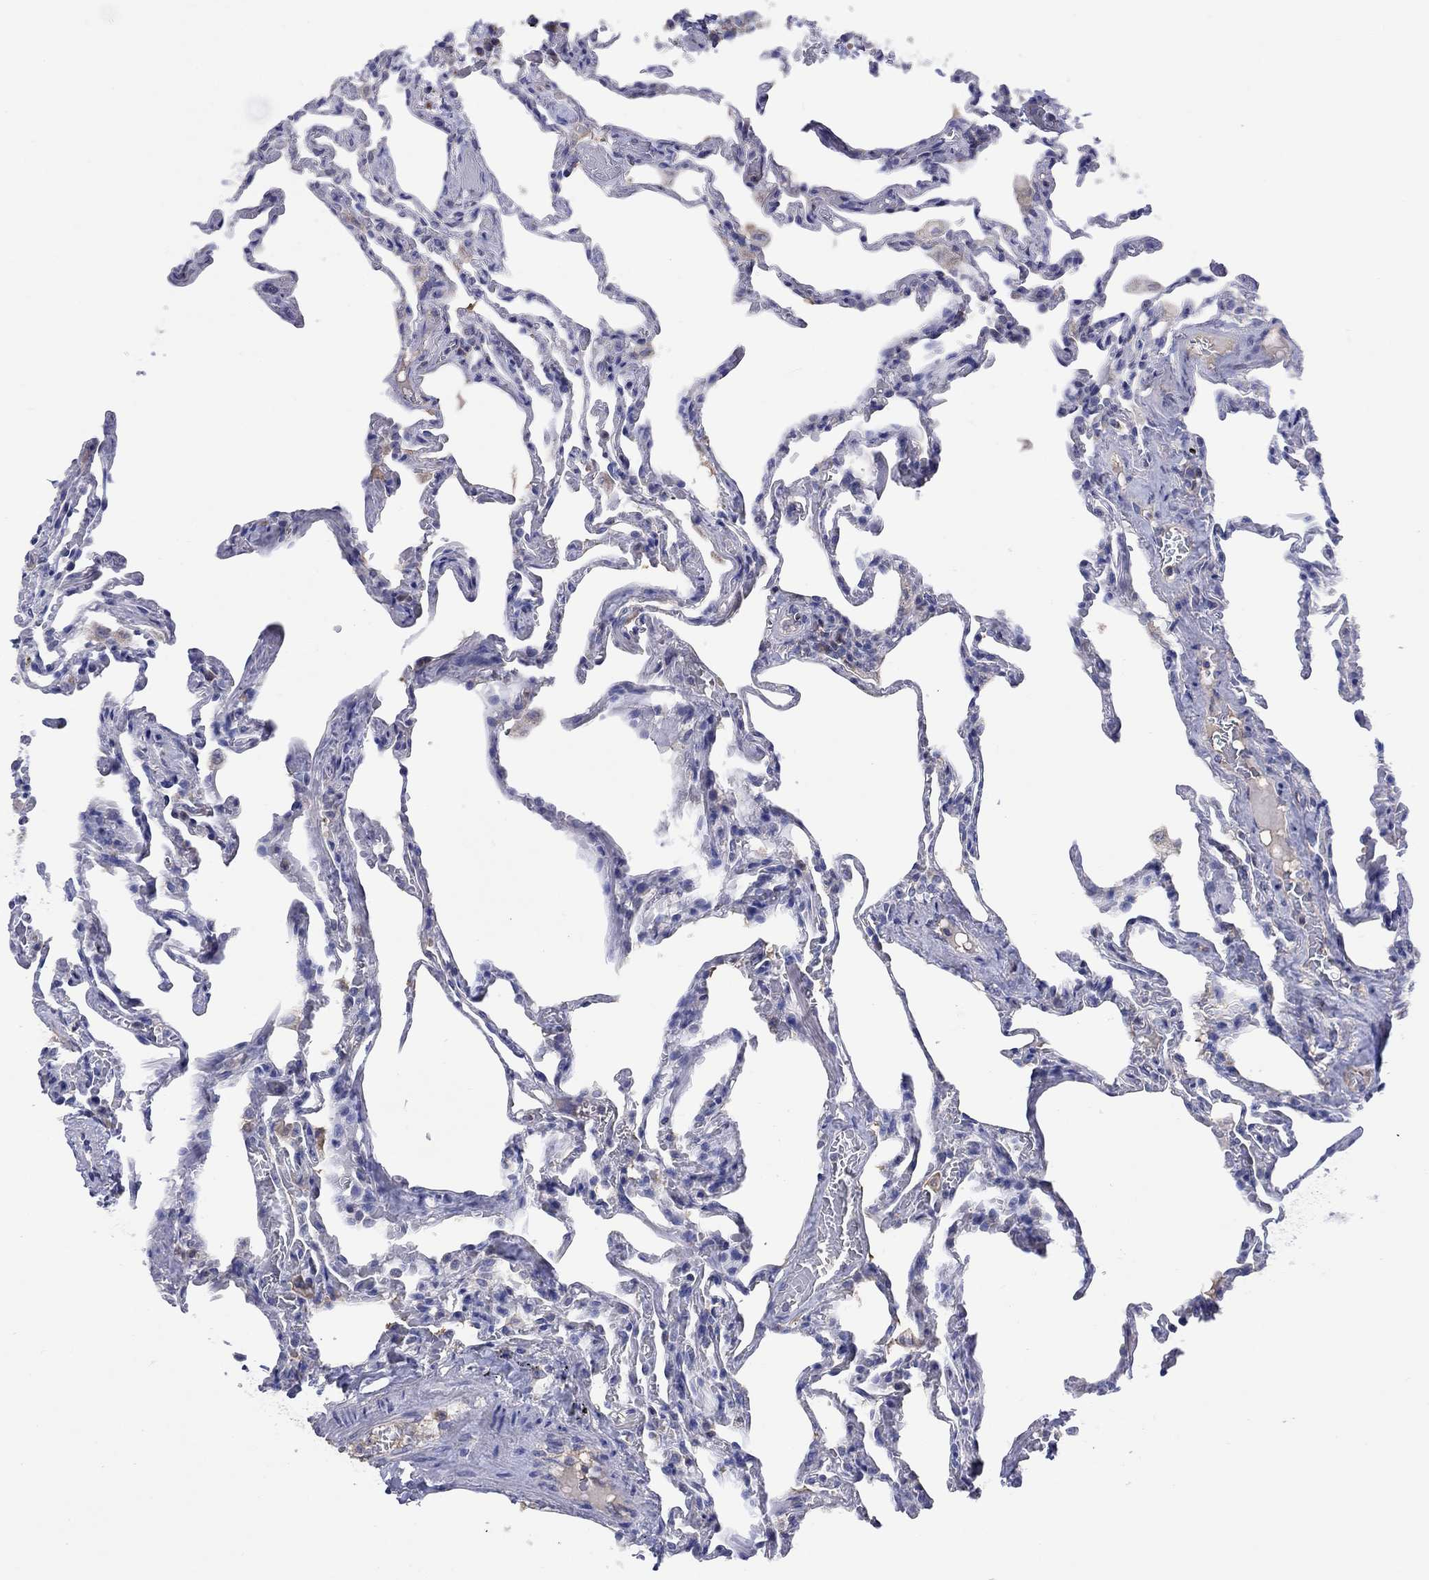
{"staining": {"intensity": "negative", "quantity": "none", "location": "none"}, "tissue": "lung", "cell_type": "Alveolar cells", "image_type": "normal", "snomed": [{"axis": "morphology", "description": "Normal tissue, NOS"}, {"axis": "topography", "description": "Lung"}], "caption": "The micrograph reveals no significant staining in alveolar cells of lung.", "gene": "CLVS1", "patient": {"sex": "female", "age": 43}}